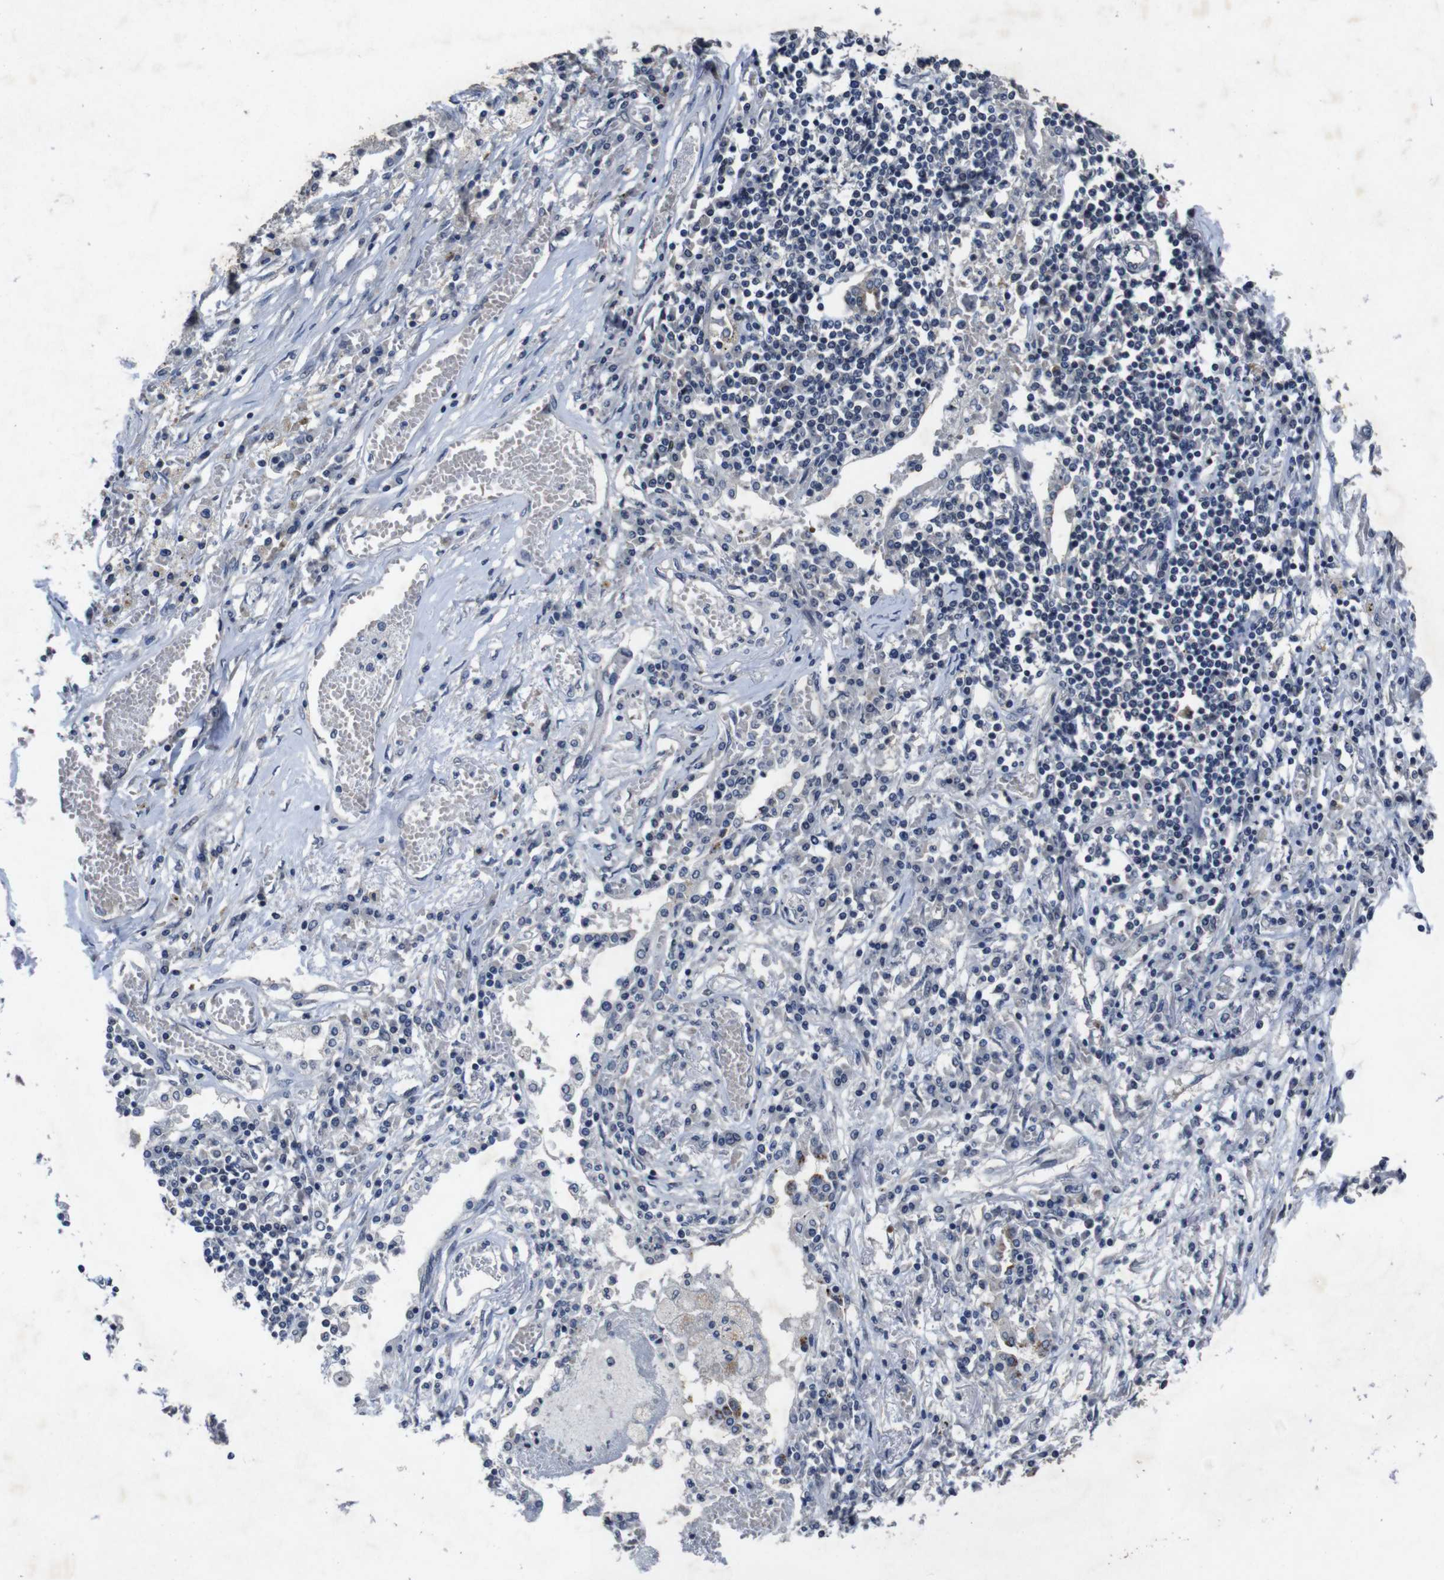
{"staining": {"intensity": "negative", "quantity": "none", "location": "none"}, "tissue": "lung cancer", "cell_type": "Tumor cells", "image_type": "cancer", "snomed": [{"axis": "morphology", "description": "Squamous cell carcinoma, NOS"}, {"axis": "topography", "description": "Lung"}], "caption": "Image shows no protein expression in tumor cells of squamous cell carcinoma (lung) tissue. (Immunohistochemistry, brightfield microscopy, high magnification).", "gene": "AKT3", "patient": {"sex": "male", "age": 71}}